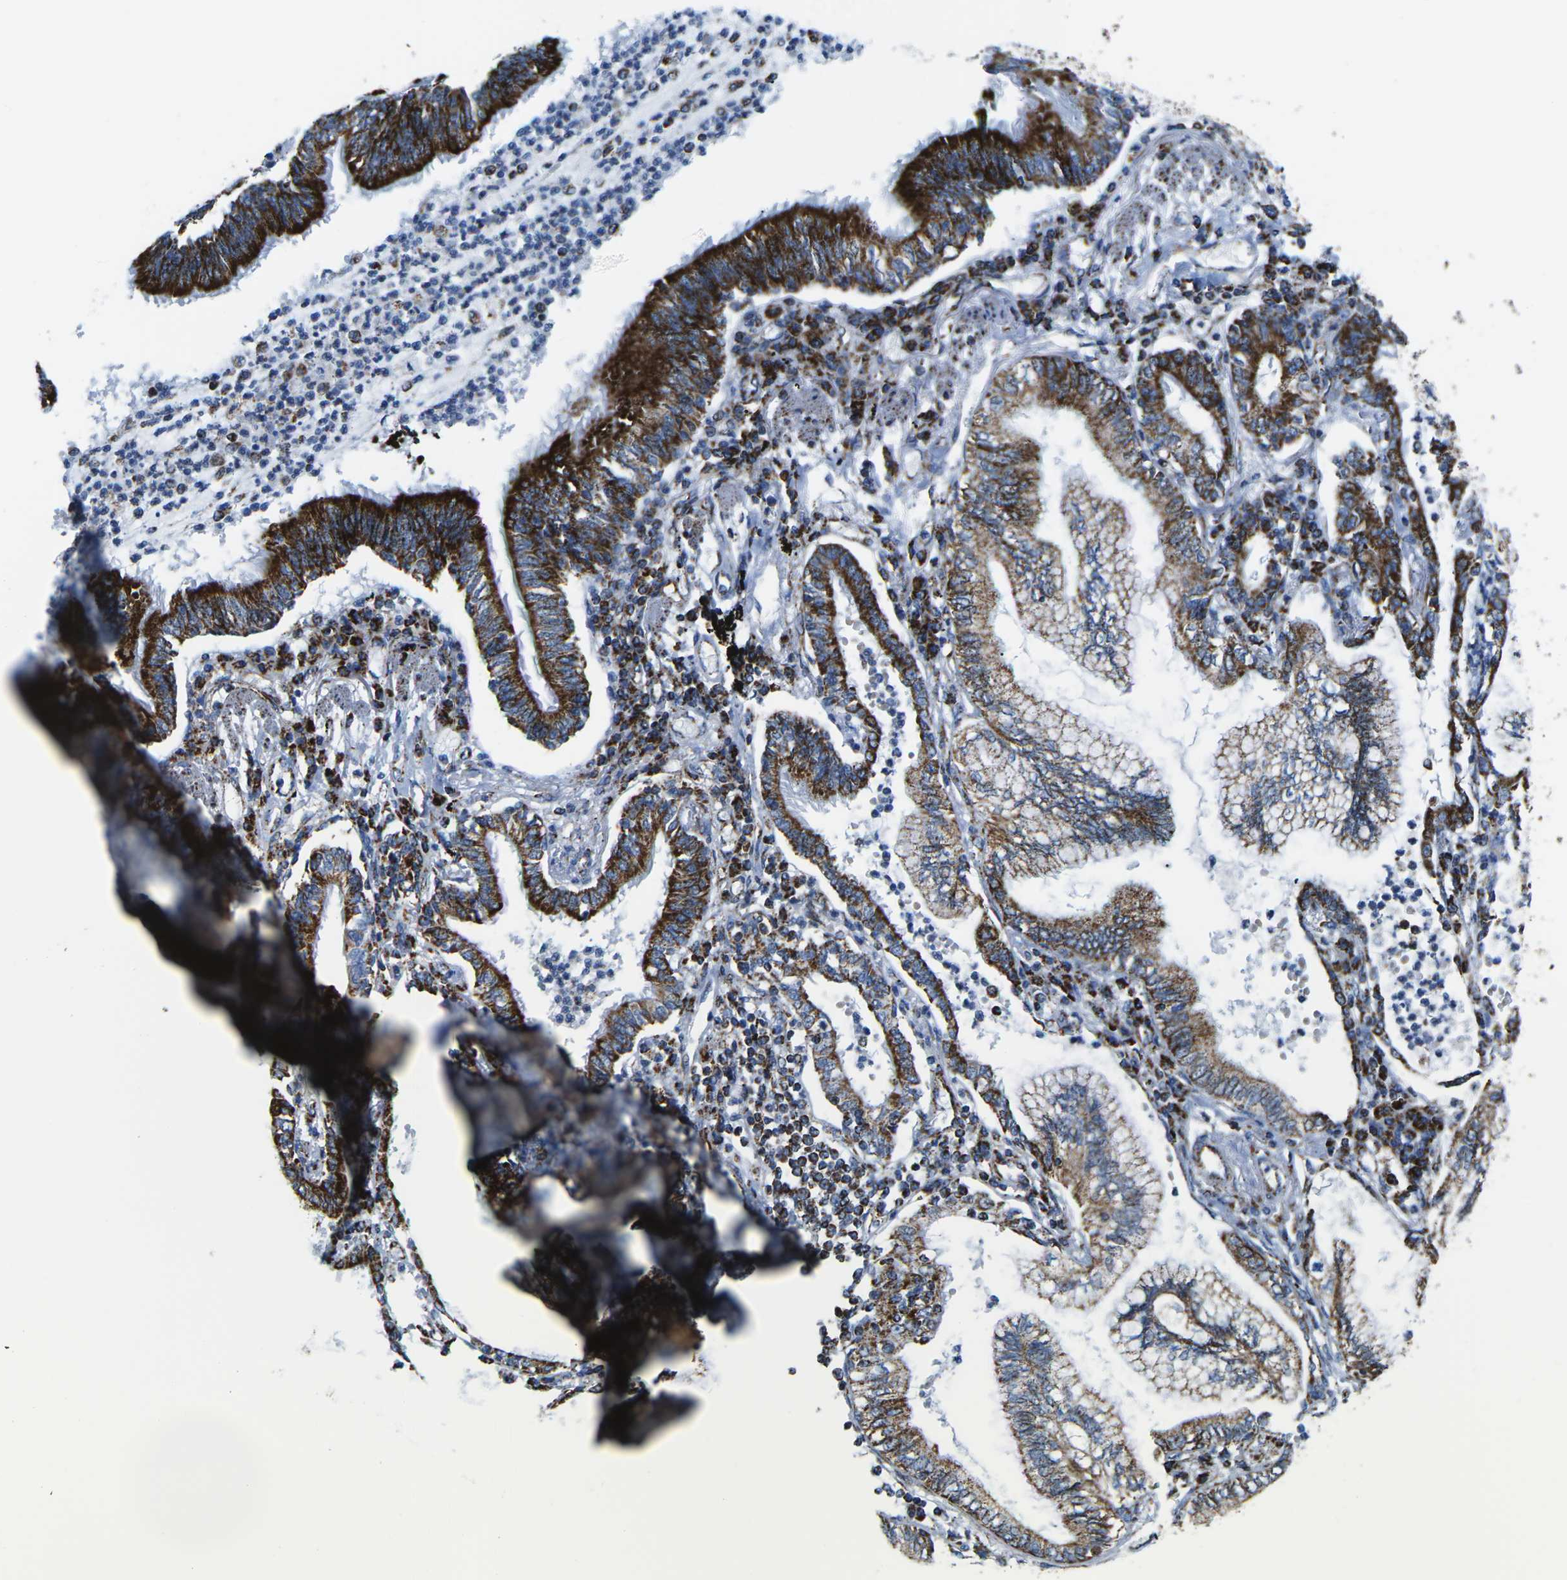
{"staining": {"intensity": "strong", "quantity": "25%-75%", "location": "cytoplasmic/membranous"}, "tissue": "lung cancer", "cell_type": "Tumor cells", "image_type": "cancer", "snomed": [{"axis": "morphology", "description": "Normal tissue, NOS"}, {"axis": "morphology", "description": "Adenocarcinoma, NOS"}, {"axis": "topography", "description": "Bronchus"}, {"axis": "topography", "description": "Lung"}], "caption": "An image showing strong cytoplasmic/membranous positivity in about 25%-75% of tumor cells in lung cancer (adenocarcinoma), as visualized by brown immunohistochemical staining.", "gene": "MT-CO2", "patient": {"sex": "female", "age": 70}}